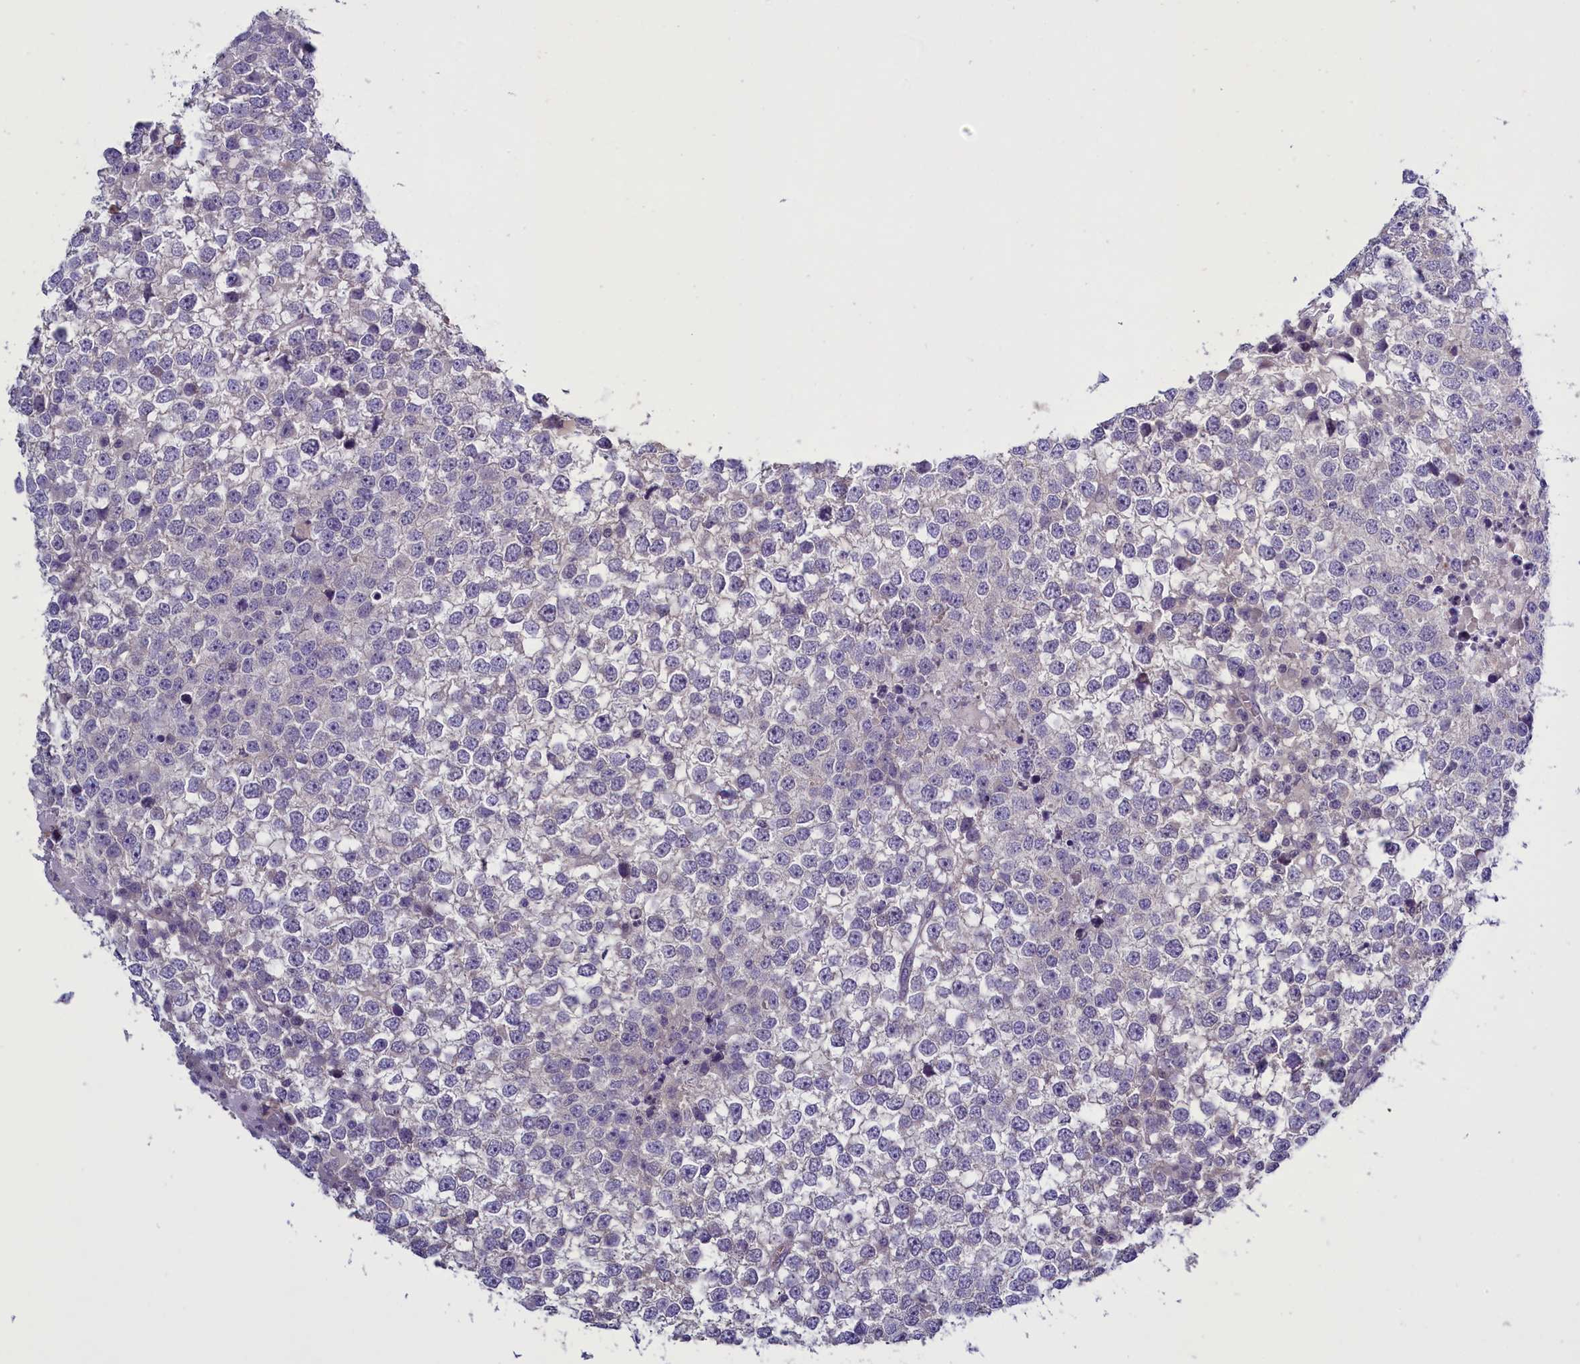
{"staining": {"intensity": "negative", "quantity": "none", "location": "none"}, "tissue": "testis cancer", "cell_type": "Tumor cells", "image_type": "cancer", "snomed": [{"axis": "morphology", "description": "Seminoma, NOS"}, {"axis": "topography", "description": "Testis"}], "caption": "Immunohistochemistry of human testis seminoma reveals no staining in tumor cells. (DAB (3,3'-diaminobenzidine) immunohistochemistry (IHC) visualized using brightfield microscopy, high magnification).", "gene": "ENPP6", "patient": {"sex": "male", "age": 65}}